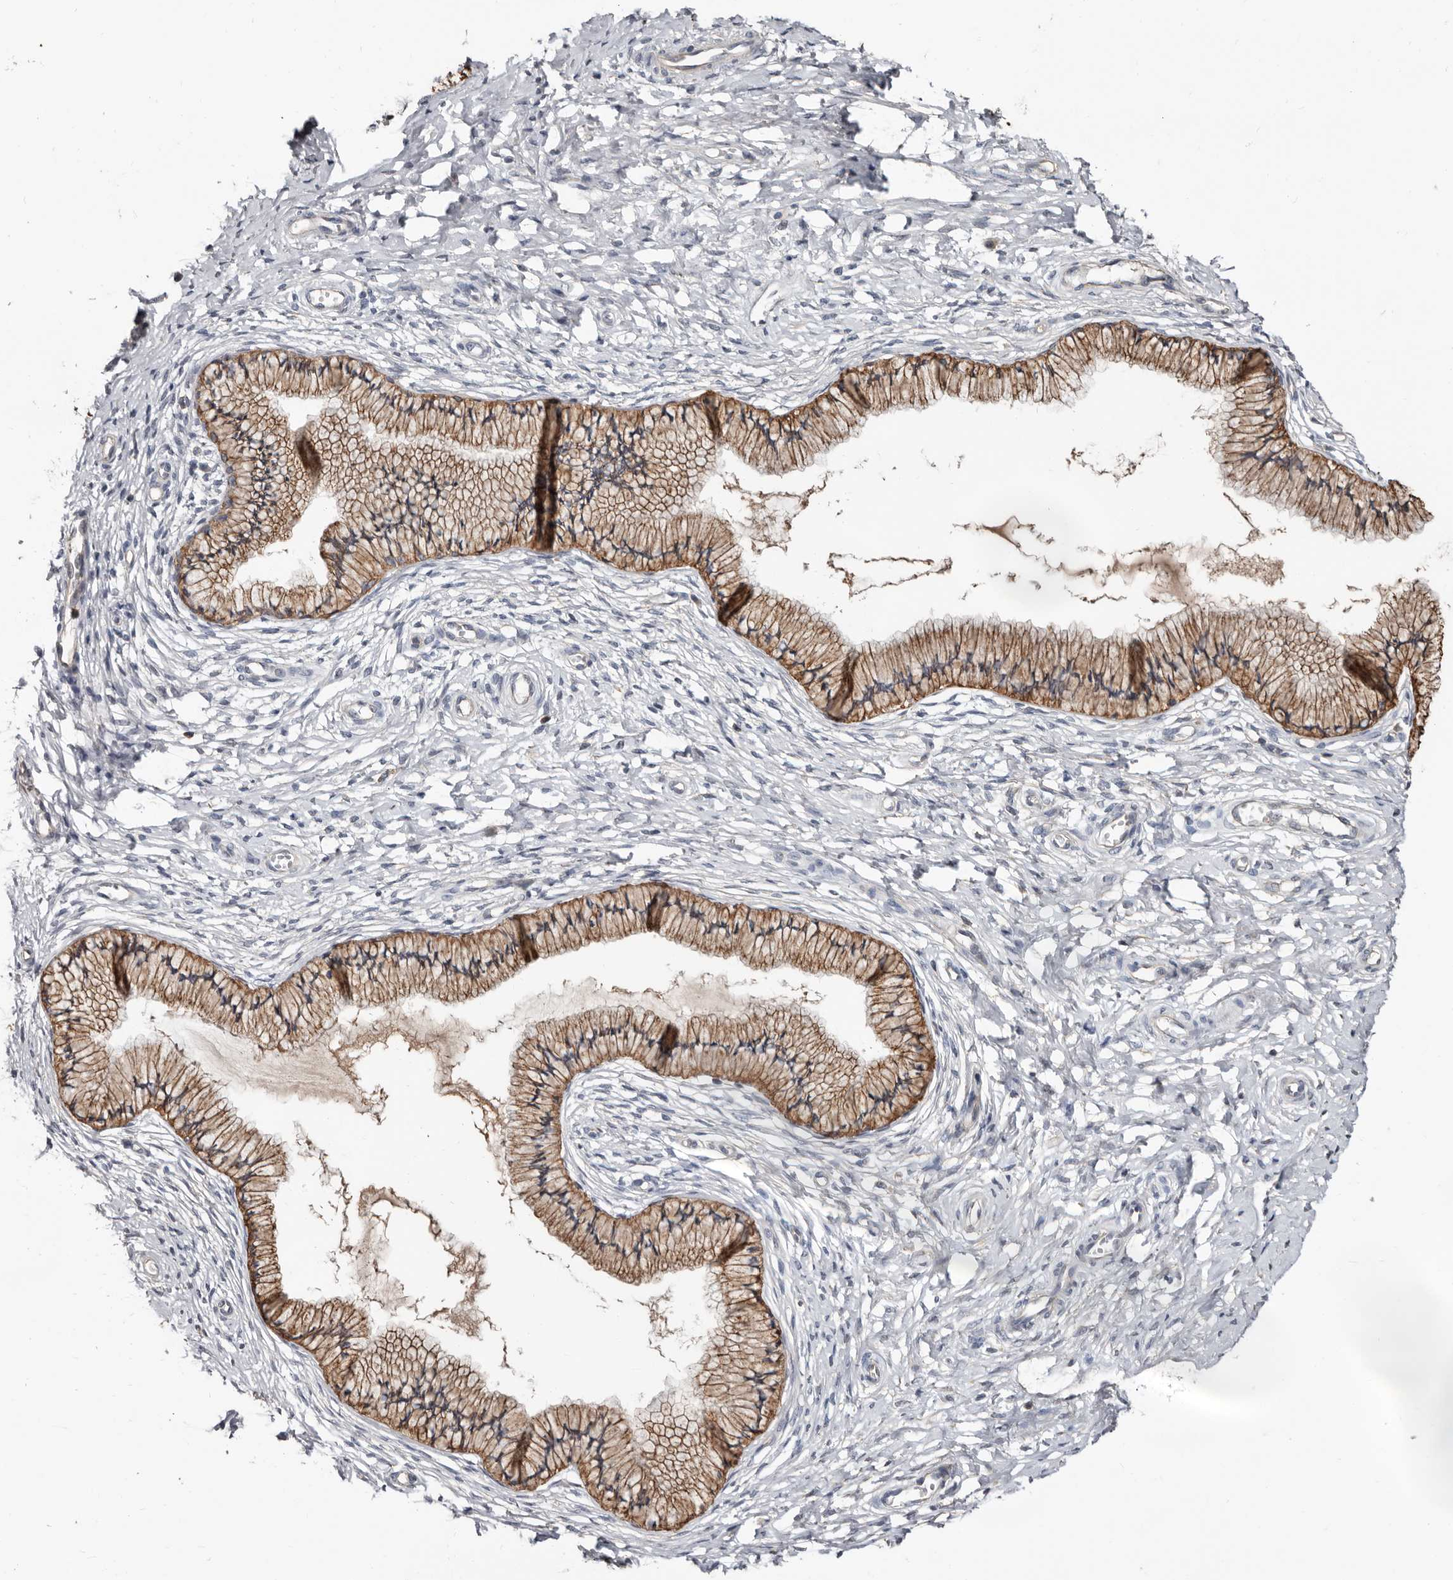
{"staining": {"intensity": "moderate", "quantity": ">75%", "location": "cytoplasmic/membranous"}, "tissue": "cervix", "cell_type": "Glandular cells", "image_type": "normal", "snomed": [{"axis": "morphology", "description": "Normal tissue, NOS"}, {"axis": "topography", "description": "Cervix"}], "caption": "Immunohistochemistry (IHC) image of benign cervix: human cervix stained using immunohistochemistry (IHC) shows medium levels of moderate protein expression localized specifically in the cytoplasmic/membranous of glandular cells, appearing as a cytoplasmic/membranous brown color.", "gene": "MRPL18", "patient": {"sex": "female", "age": 36}}